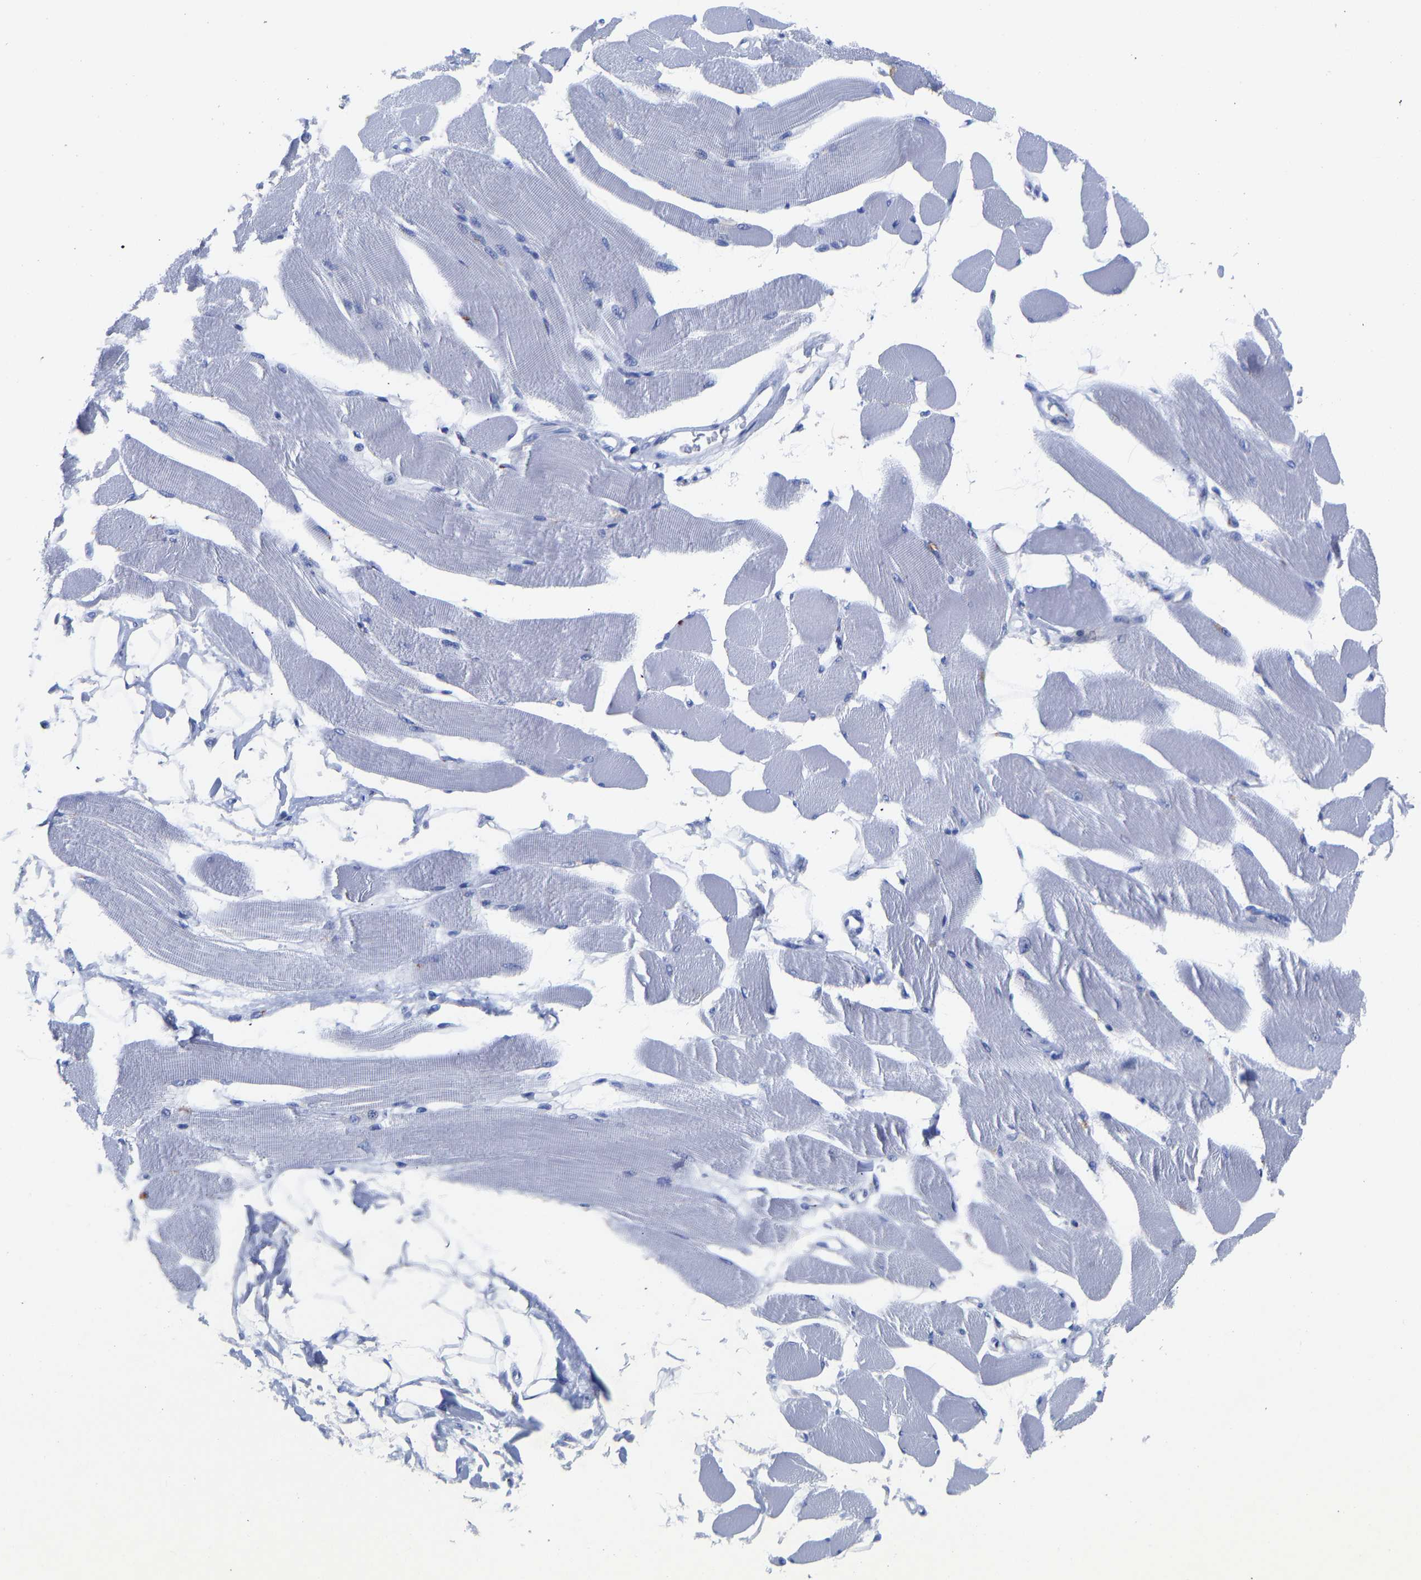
{"staining": {"intensity": "negative", "quantity": "none", "location": "none"}, "tissue": "skeletal muscle", "cell_type": "Myocytes", "image_type": "normal", "snomed": [{"axis": "morphology", "description": "Normal tissue, NOS"}, {"axis": "topography", "description": "Skeletal muscle"}, {"axis": "topography", "description": "Peripheral nerve tissue"}], "caption": "DAB immunohistochemical staining of normal human skeletal muscle reveals no significant expression in myocytes. Brightfield microscopy of immunohistochemistry stained with DAB (3,3'-diaminobenzidine) (brown) and hematoxylin (blue), captured at high magnification.", "gene": "TMEM87A", "patient": {"sex": "female", "age": 84}}